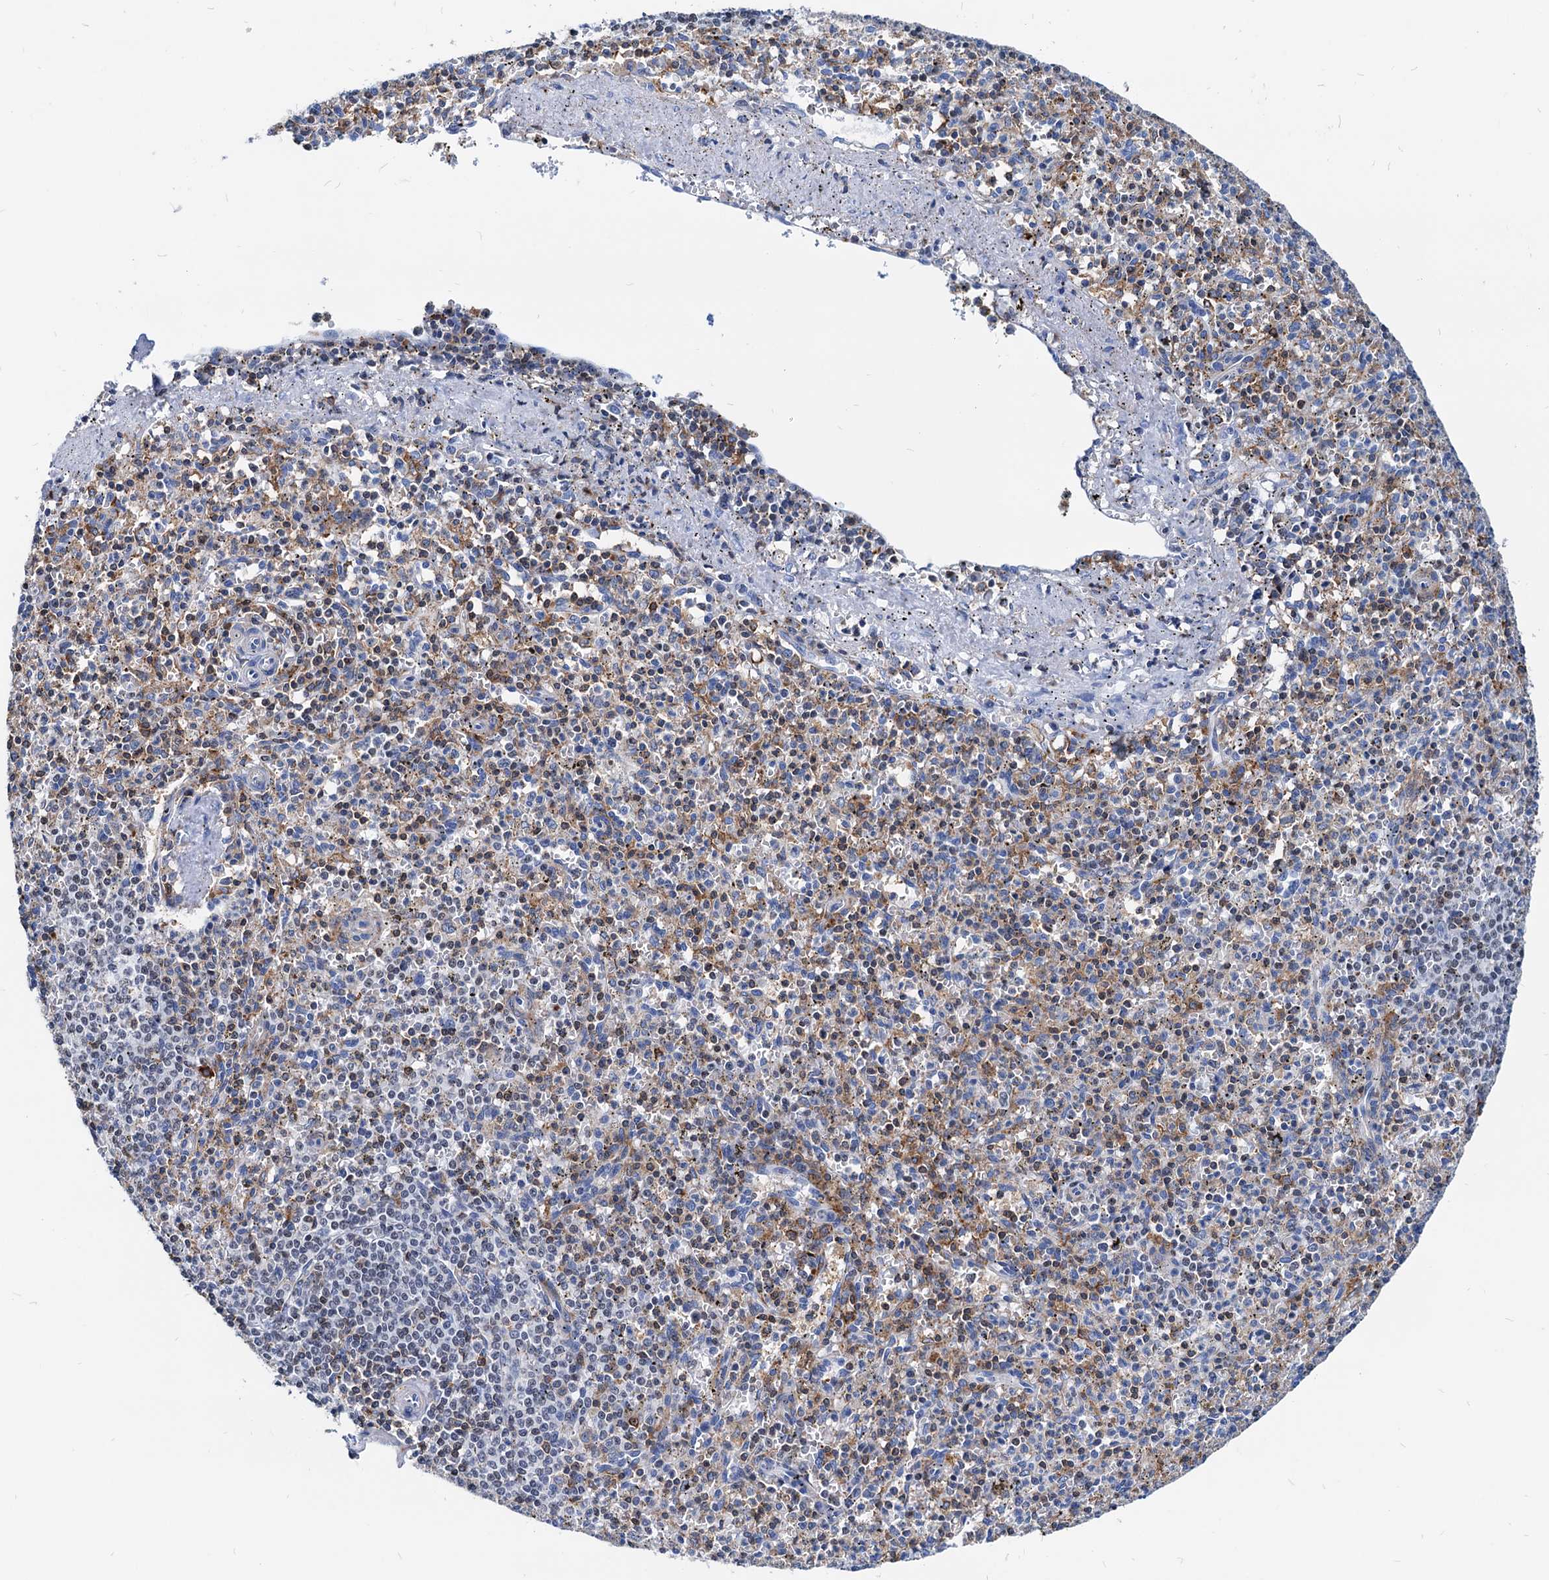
{"staining": {"intensity": "strong", "quantity": "<25%", "location": "cytoplasmic/membranous"}, "tissue": "spleen", "cell_type": "Cells in red pulp", "image_type": "normal", "snomed": [{"axis": "morphology", "description": "Normal tissue, NOS"}, {"axis": "topography", "description": "Spleen"}], "caption": "Protein staining demonstrates strong cytoplasmic/membranous expression in about <25% of cells in red pulp in benign spleen. The staining was performed using DAB (3,3'-diaminobenzidine), with brown indicating positive protein expression. Nuclei are stained blue with hematoxylin.", "gene": "LCP2", "patient": {"sex": "male", "age": 72}}